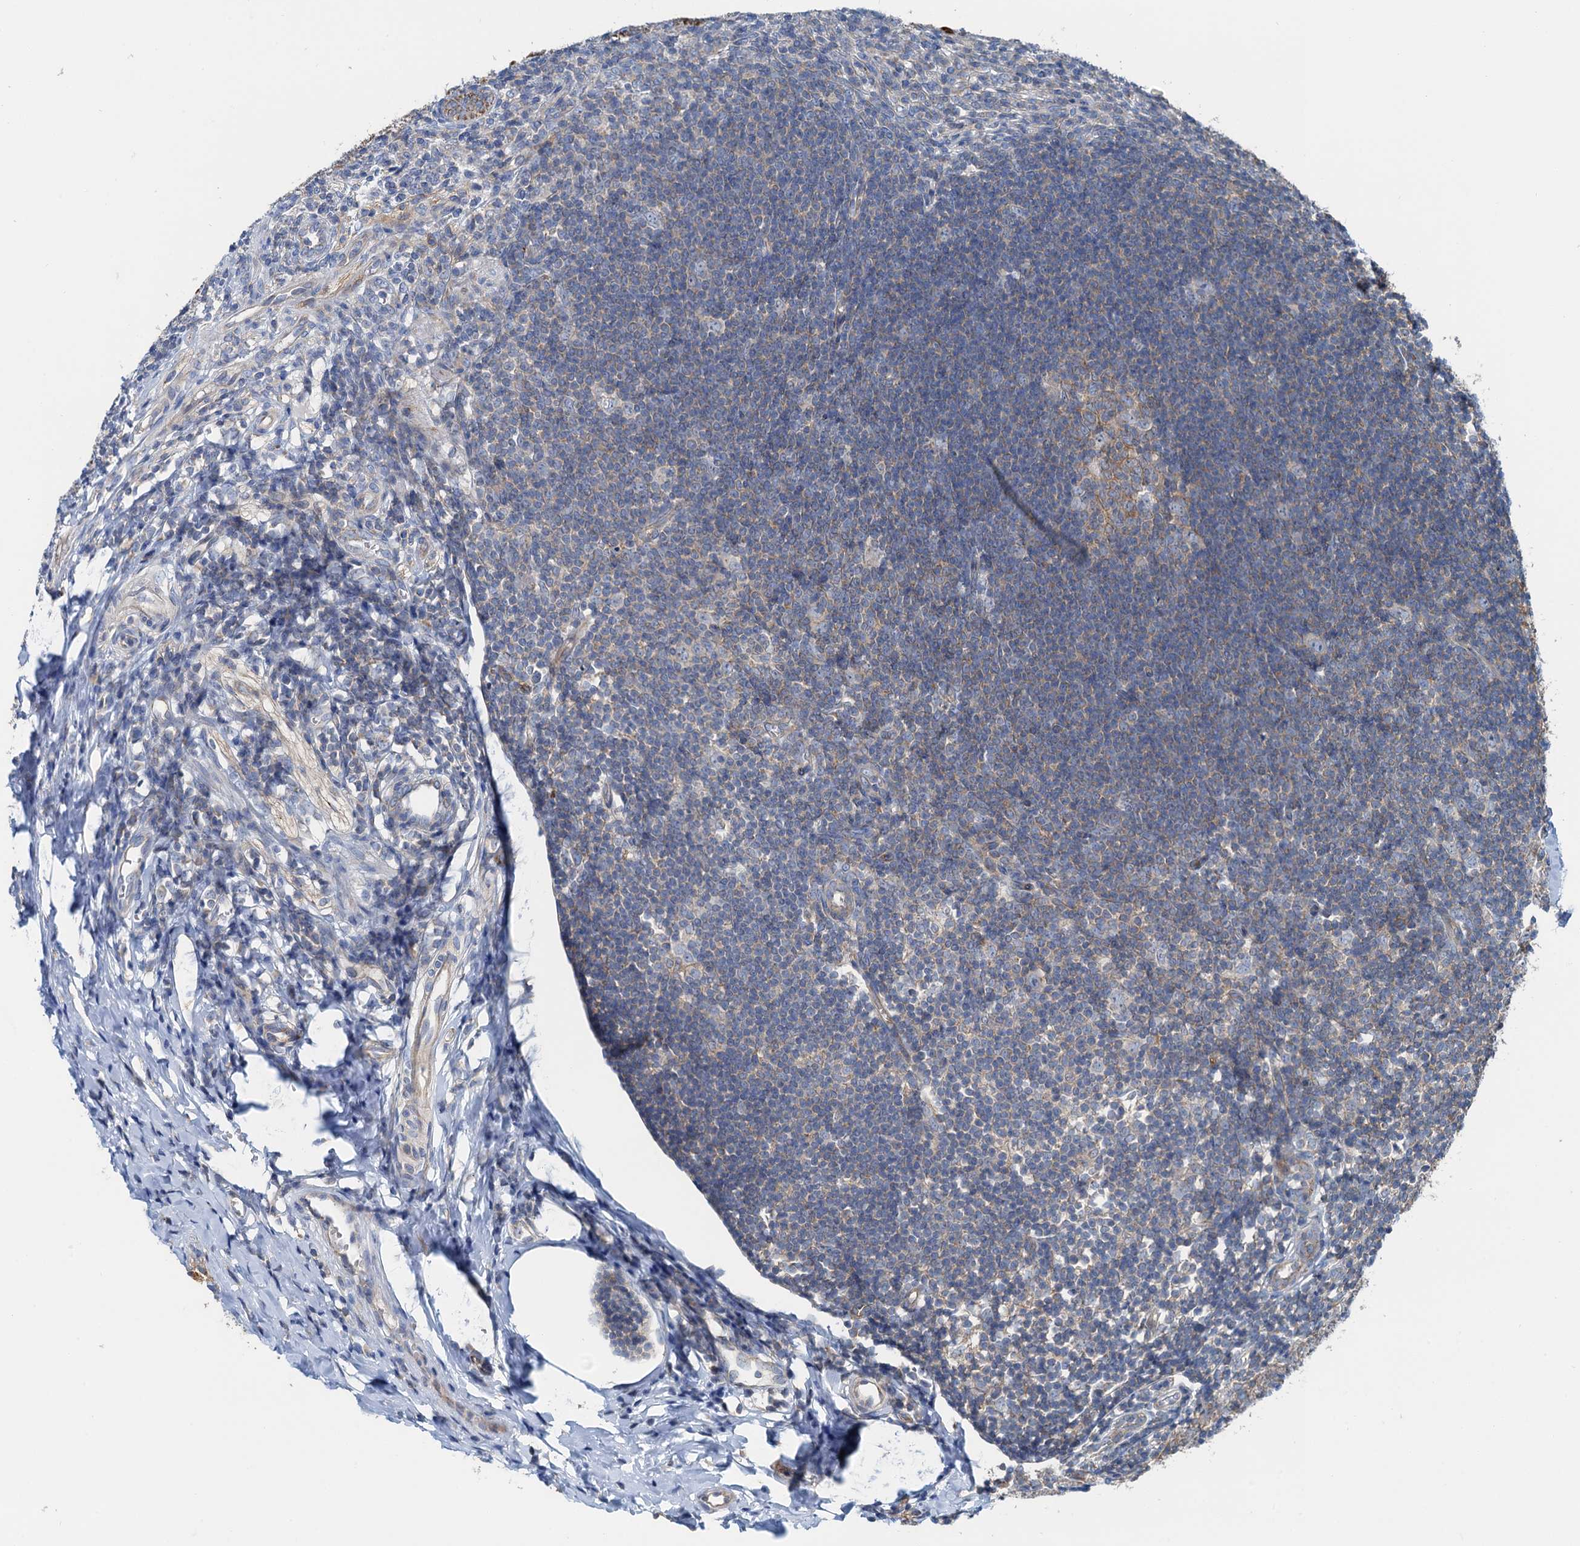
{"staining": {"intensity": "strong", "quantity": ">75%", "location": "cytoplasmic/membranous"}, "tissue": "appendix", "cell_type": "Glandular cells", "image_type": "normal", "snomed": [{"axis": "morphology", "description": "Normal tissue, NOS"}, {"axis": "topography", "description": "Appendix"}], "caption": "Protein expression analysis of benign human appendix reveals strong cytoplasmic/membranous expression in about >75% of glandular cells. The protein is stained brown, and the nuclei are stained in blue (DAB (3,3'-diaminobenzidine) IHC with brightfield microscopy, high magnification).", "gene": "ANKRD26", "patient": {"sex": "male", "age": 14}}